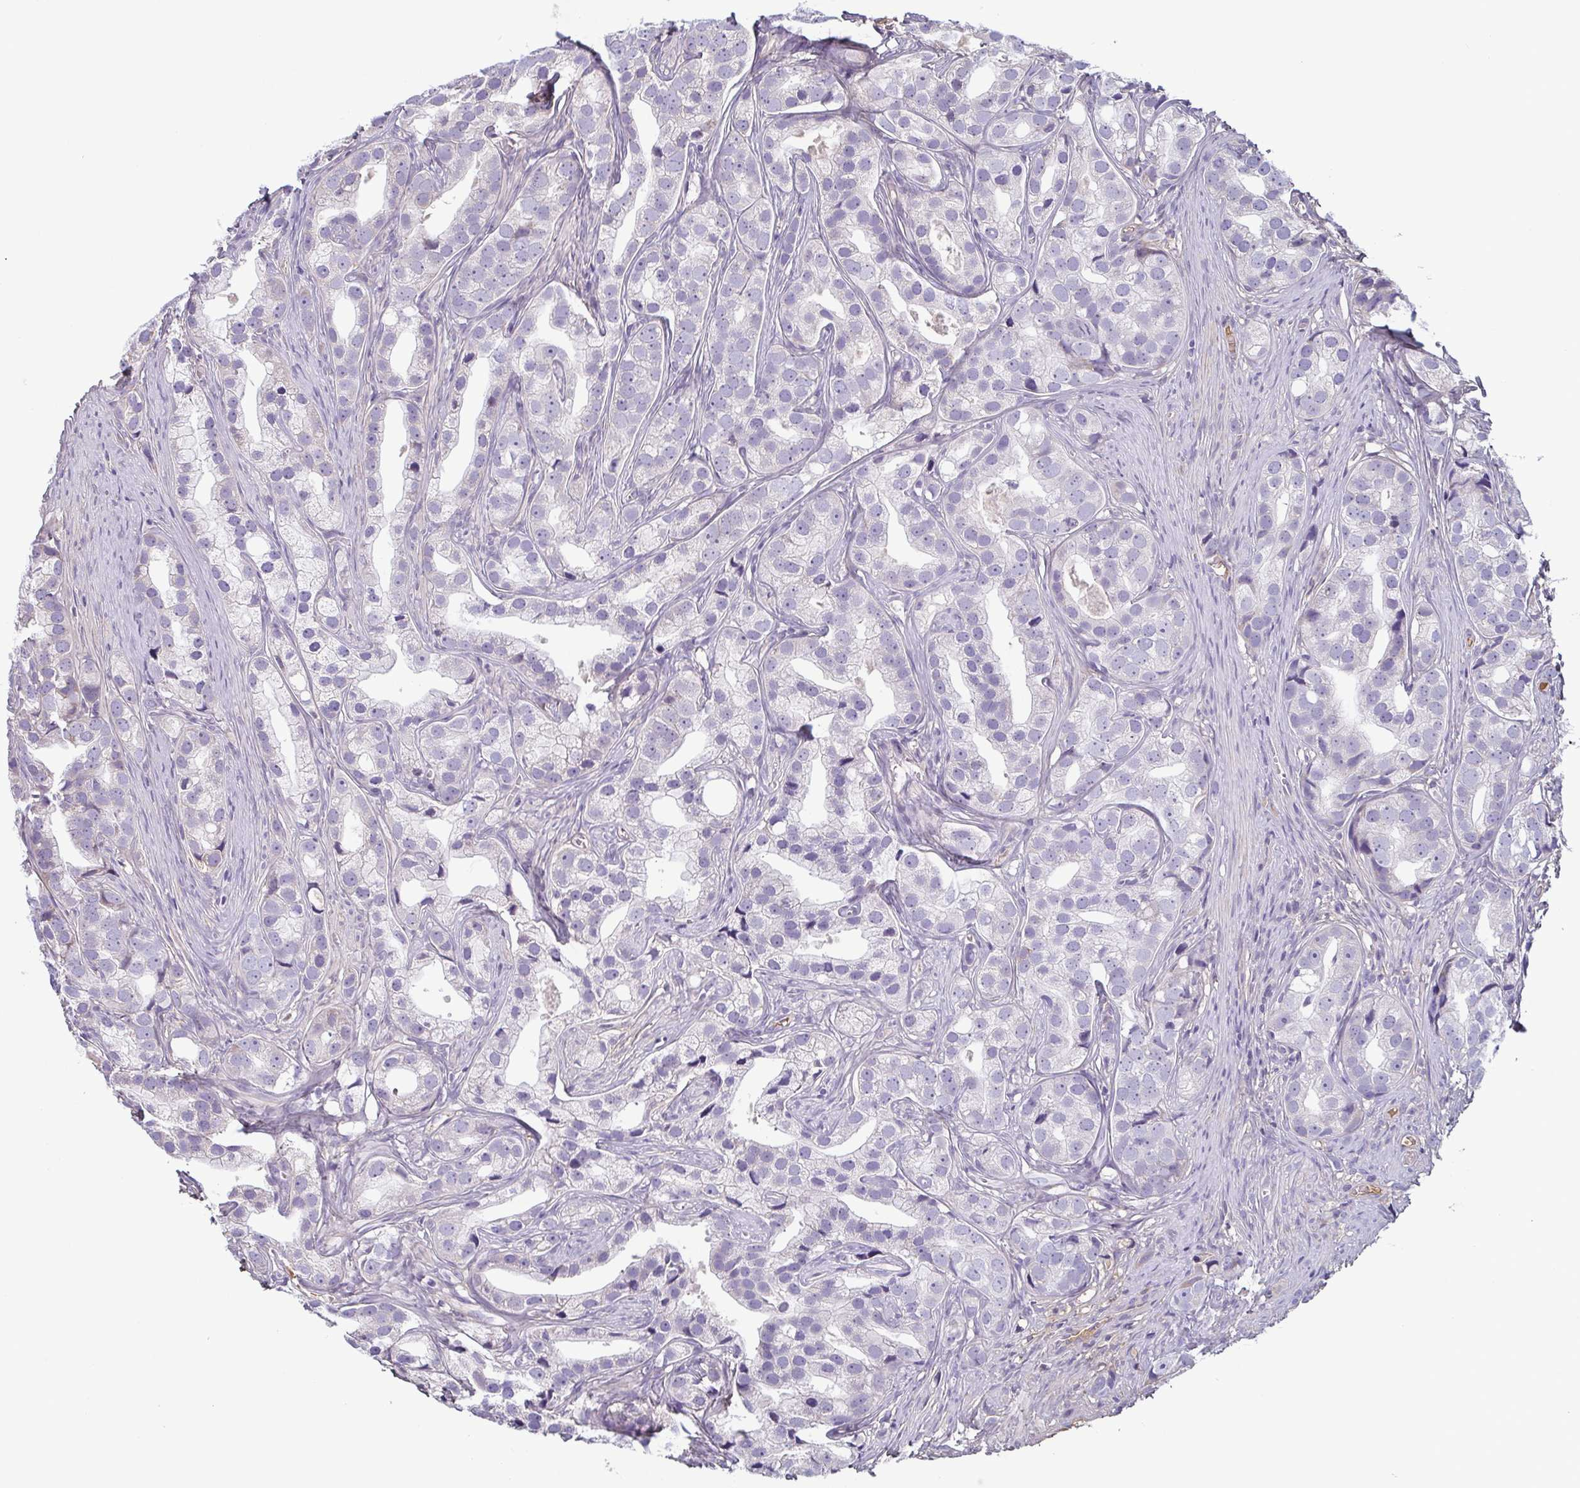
{"staining": {"intensity": "negative", "quantity": "none", "location": "none"}, "tissue": "prostate cancer", "cell_type": "Tumor cells", "image_type": "cancer", "snomed": [{"axis": "morphology", "description": "Adenocarcinoma, High grade"}, {"axis": "topography", "description": "Prostate"}], "caption": "IHC photomicrograph of neoplastic tissue: human prostate cancer (adenocarcinoma (high-grade)) stained with DAB (3,3'-diaminobenzidine) demonstrates no significant protein staining in tumor cells.", "gene": "ECM1", "patient": {"sex": "male", "age": 75}}